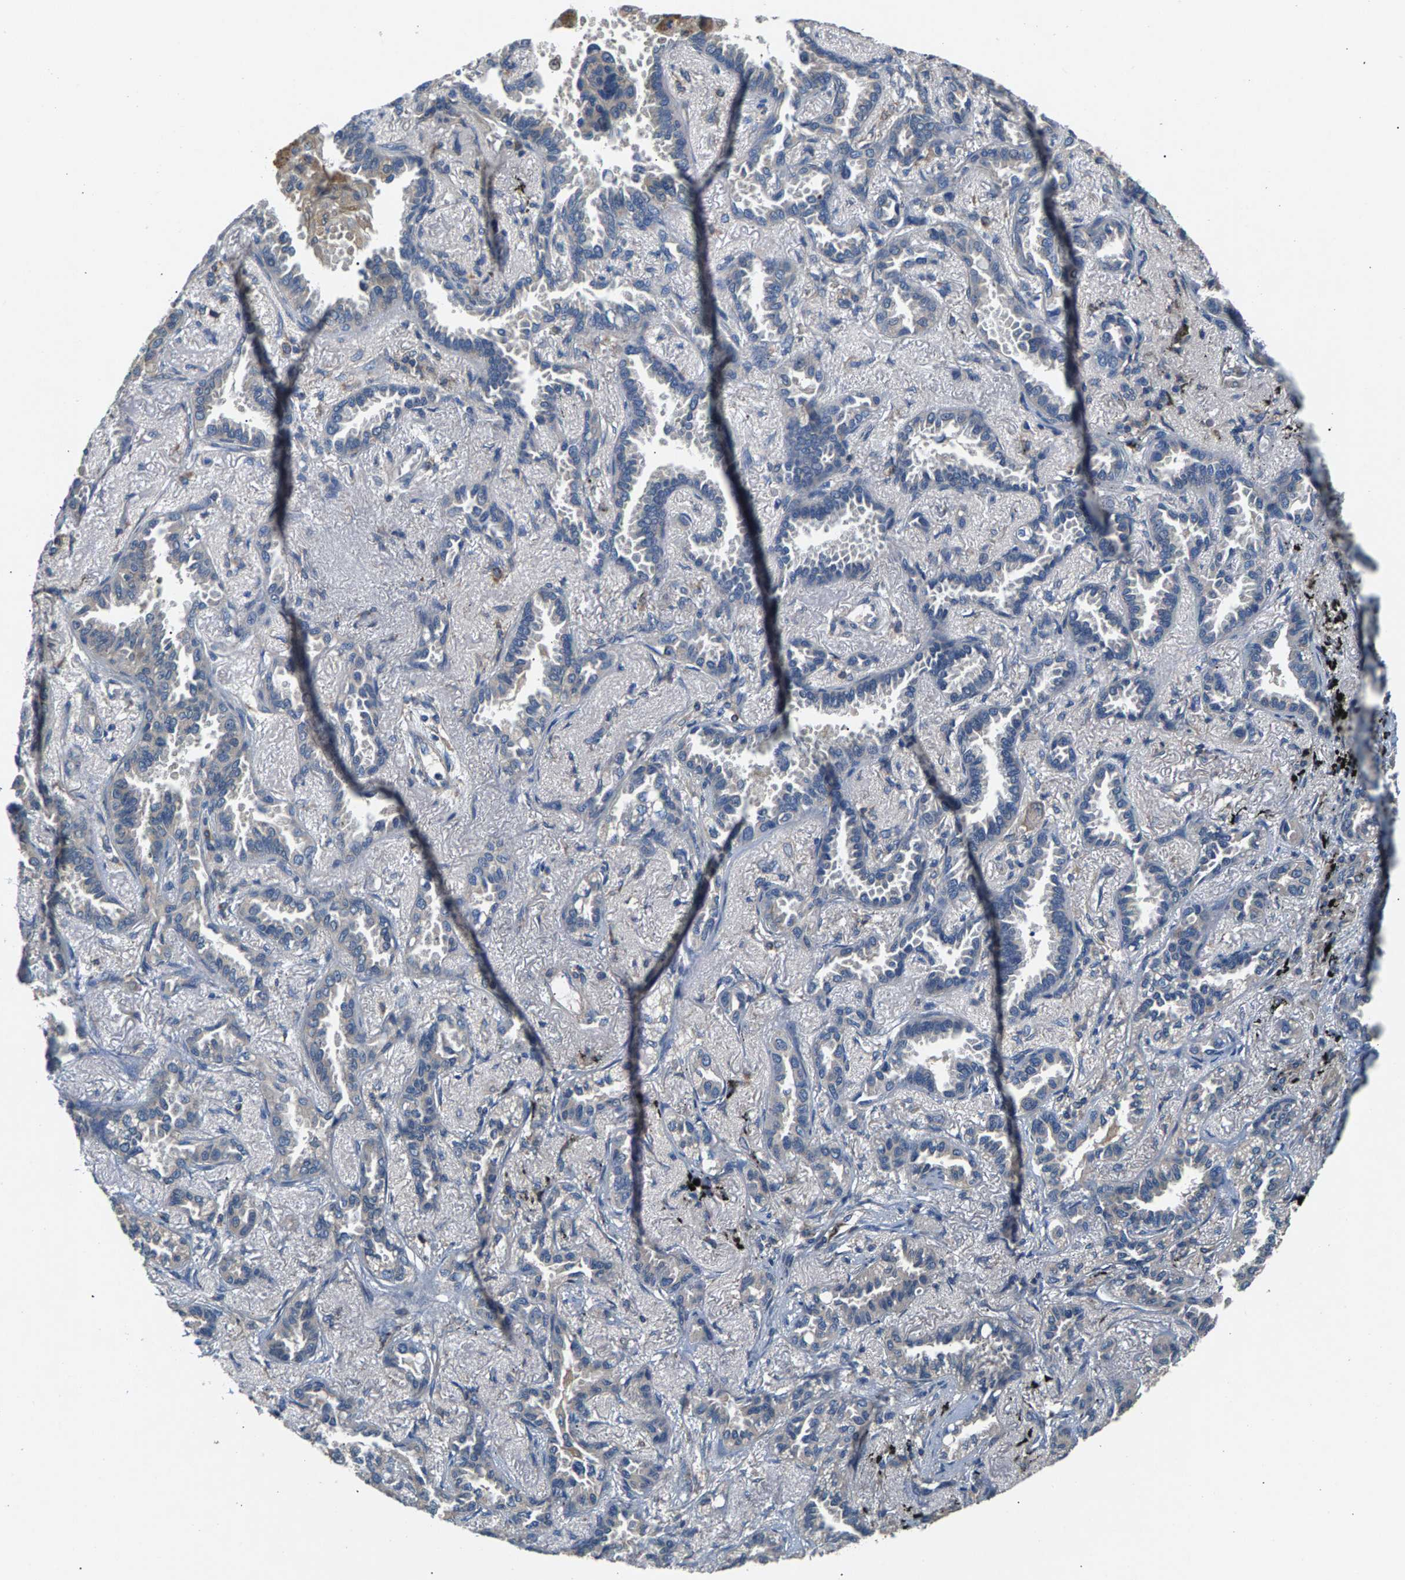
{"staining": {"intensity": "negative", "quantity": "none", "location": "none"}, "tissue": "lung cancer", "cell_type": "Tumor cells", "image_type": "cancer", "snomed": [{"axis": "morphology", "description": "Adenocarcinoma, NOS"}, {"axis": "topography", "description": "Lung"}], "caption": "Histopathology image shows no significant protein staining in tumor cells of lung adenocarcinoma.", "gene": "NT5C", "patient": {"sex": "male", "age": 59}}